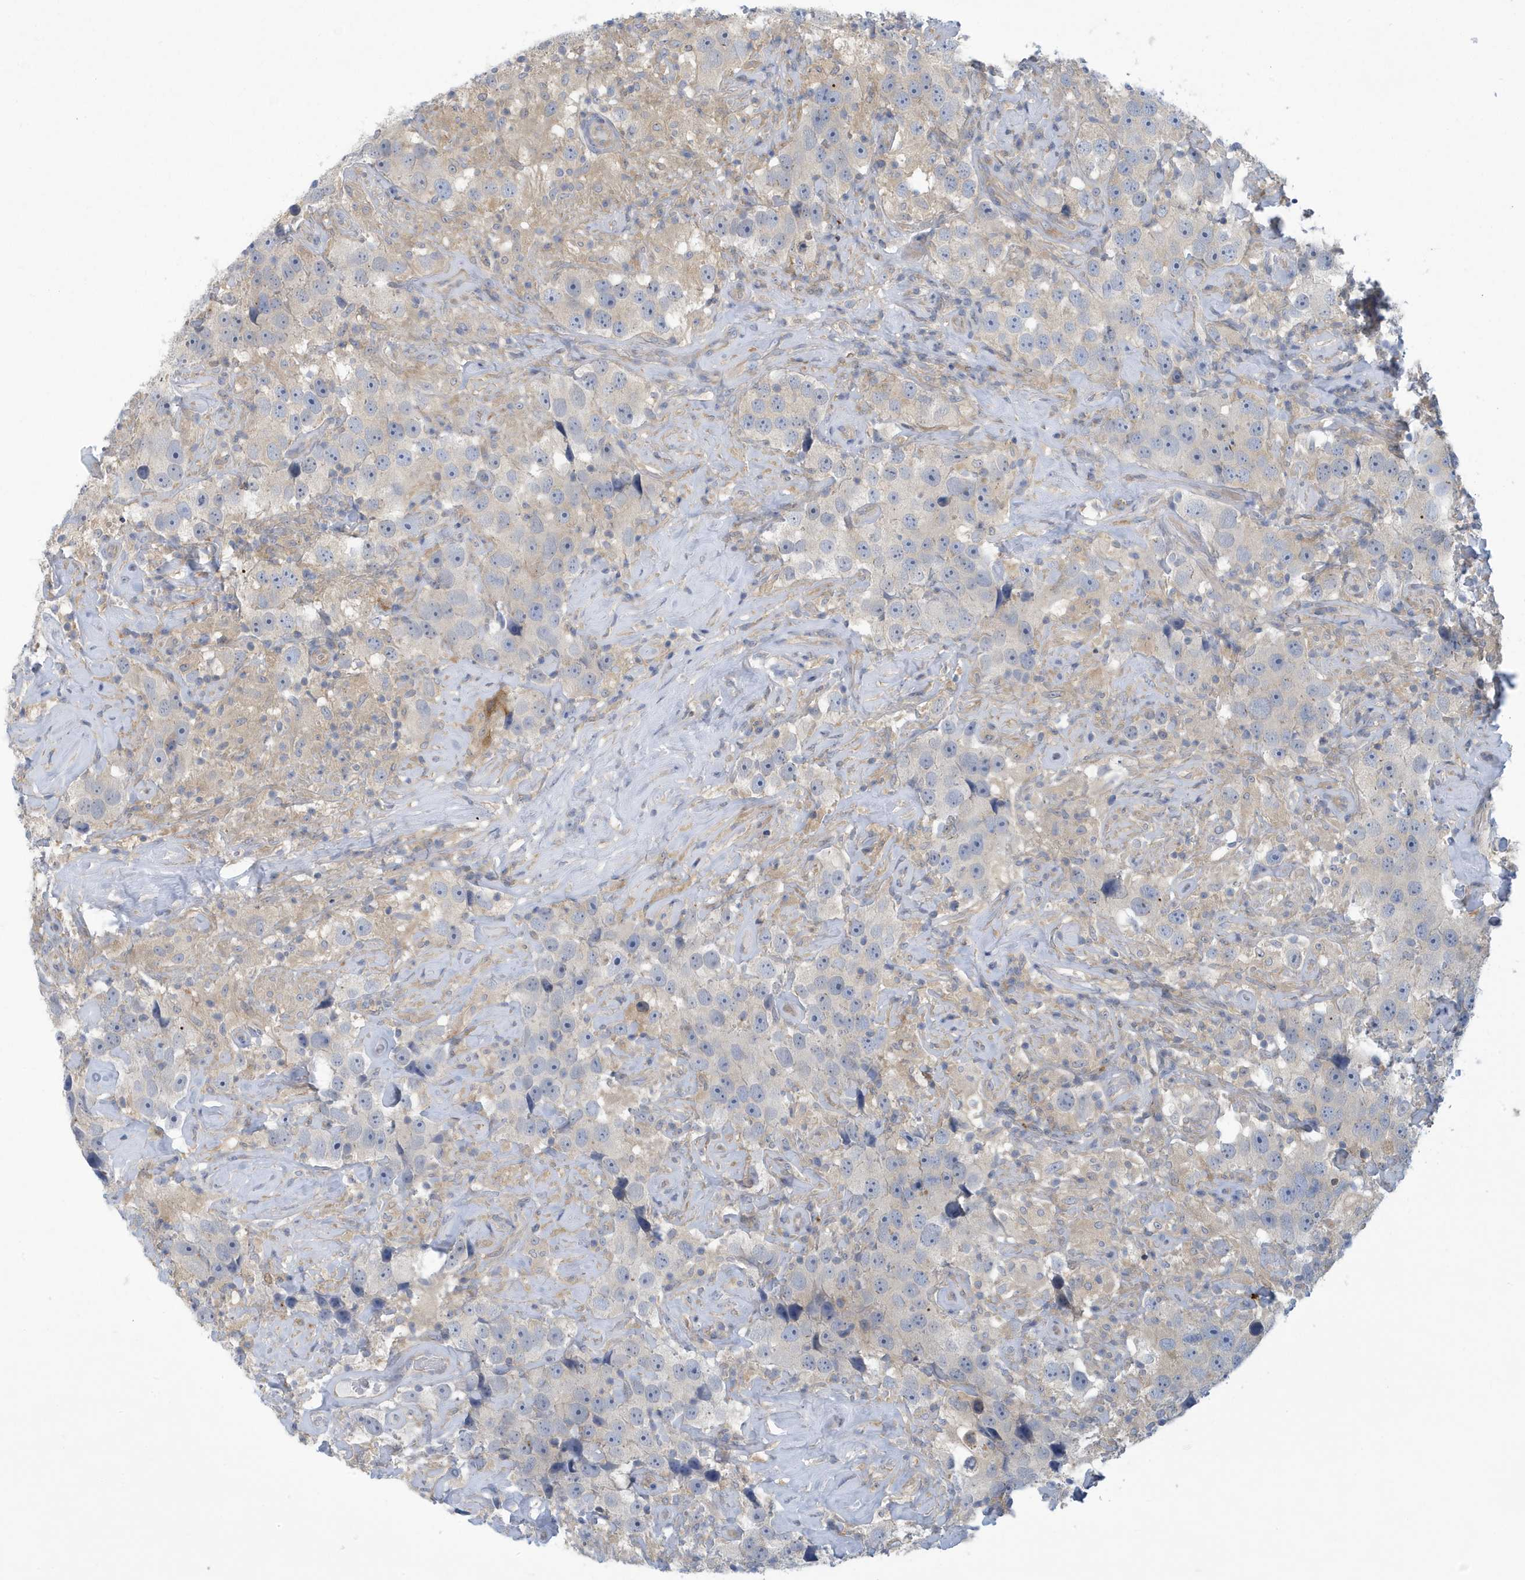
{"staining": {"intensity": "negative", "quantity": "none", "location": "none"}, "tissue": "testis cancer", "cell_type": "Tumor cells", "image_type": "cancer", "snomed": [{"axis": "morphology", "description": "Seminoma, NOS"}, {"axis": "topography", "description": "Testis"}], "caption": "The histopathology image shows no significant expression in tumor cells of testis cancer.", "gene": "VTA1", "patient": {"sex": "male", "age": 49}}